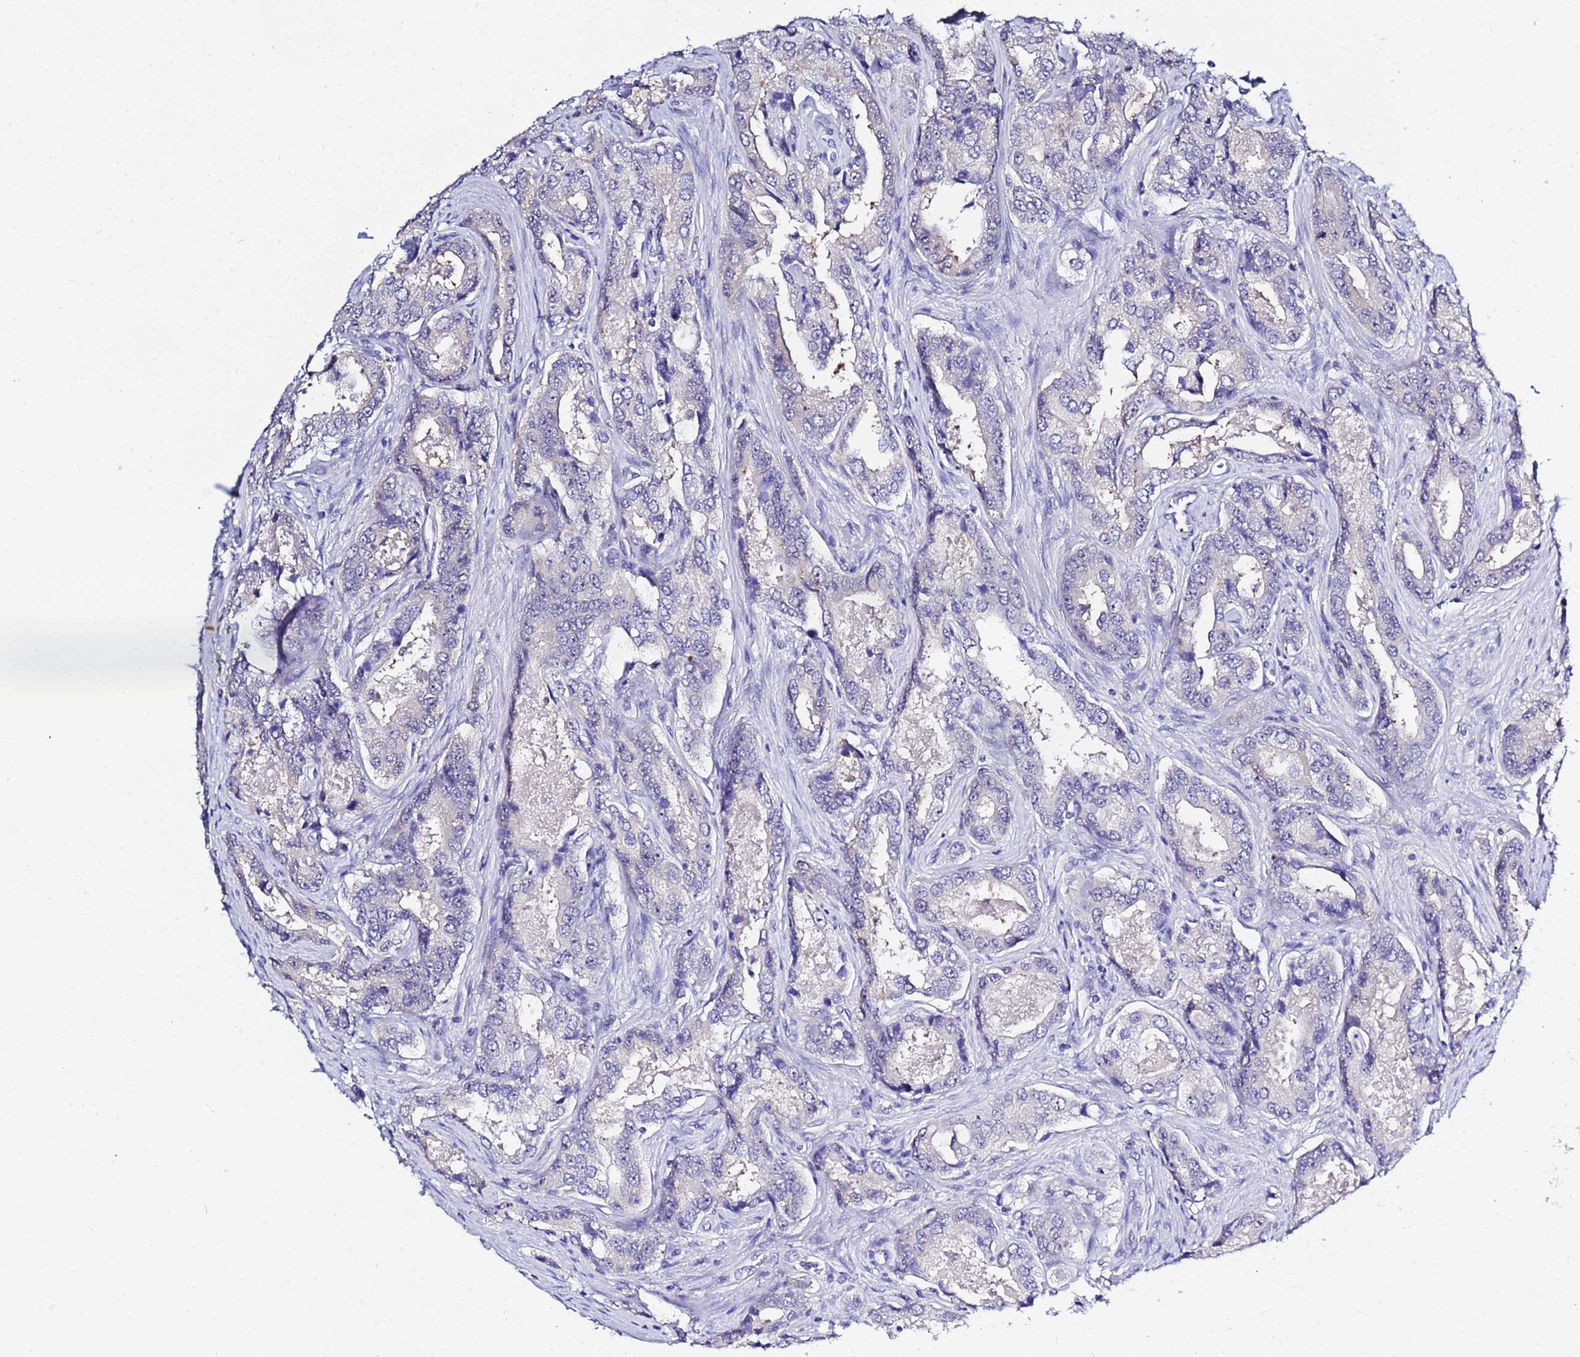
{"staining": {"intensity": "negative", "quantity": "none", "location": "none"}, "tissue": "prostate cancer", "cell_type": "Tumor cells", "image_type": "cancer", "snomed": [{"axis": "morphology", "description": "Adenocarcinoma, Low grade"}, {"axis": "topography", "description": "Prostate"}], "caption": "Image shows no protein expression in tumor cells of prostate low-grade adenocarcinoma tissue.", "gene": "ACTL6B", "patient": {"sex": "male", "age": 68}}